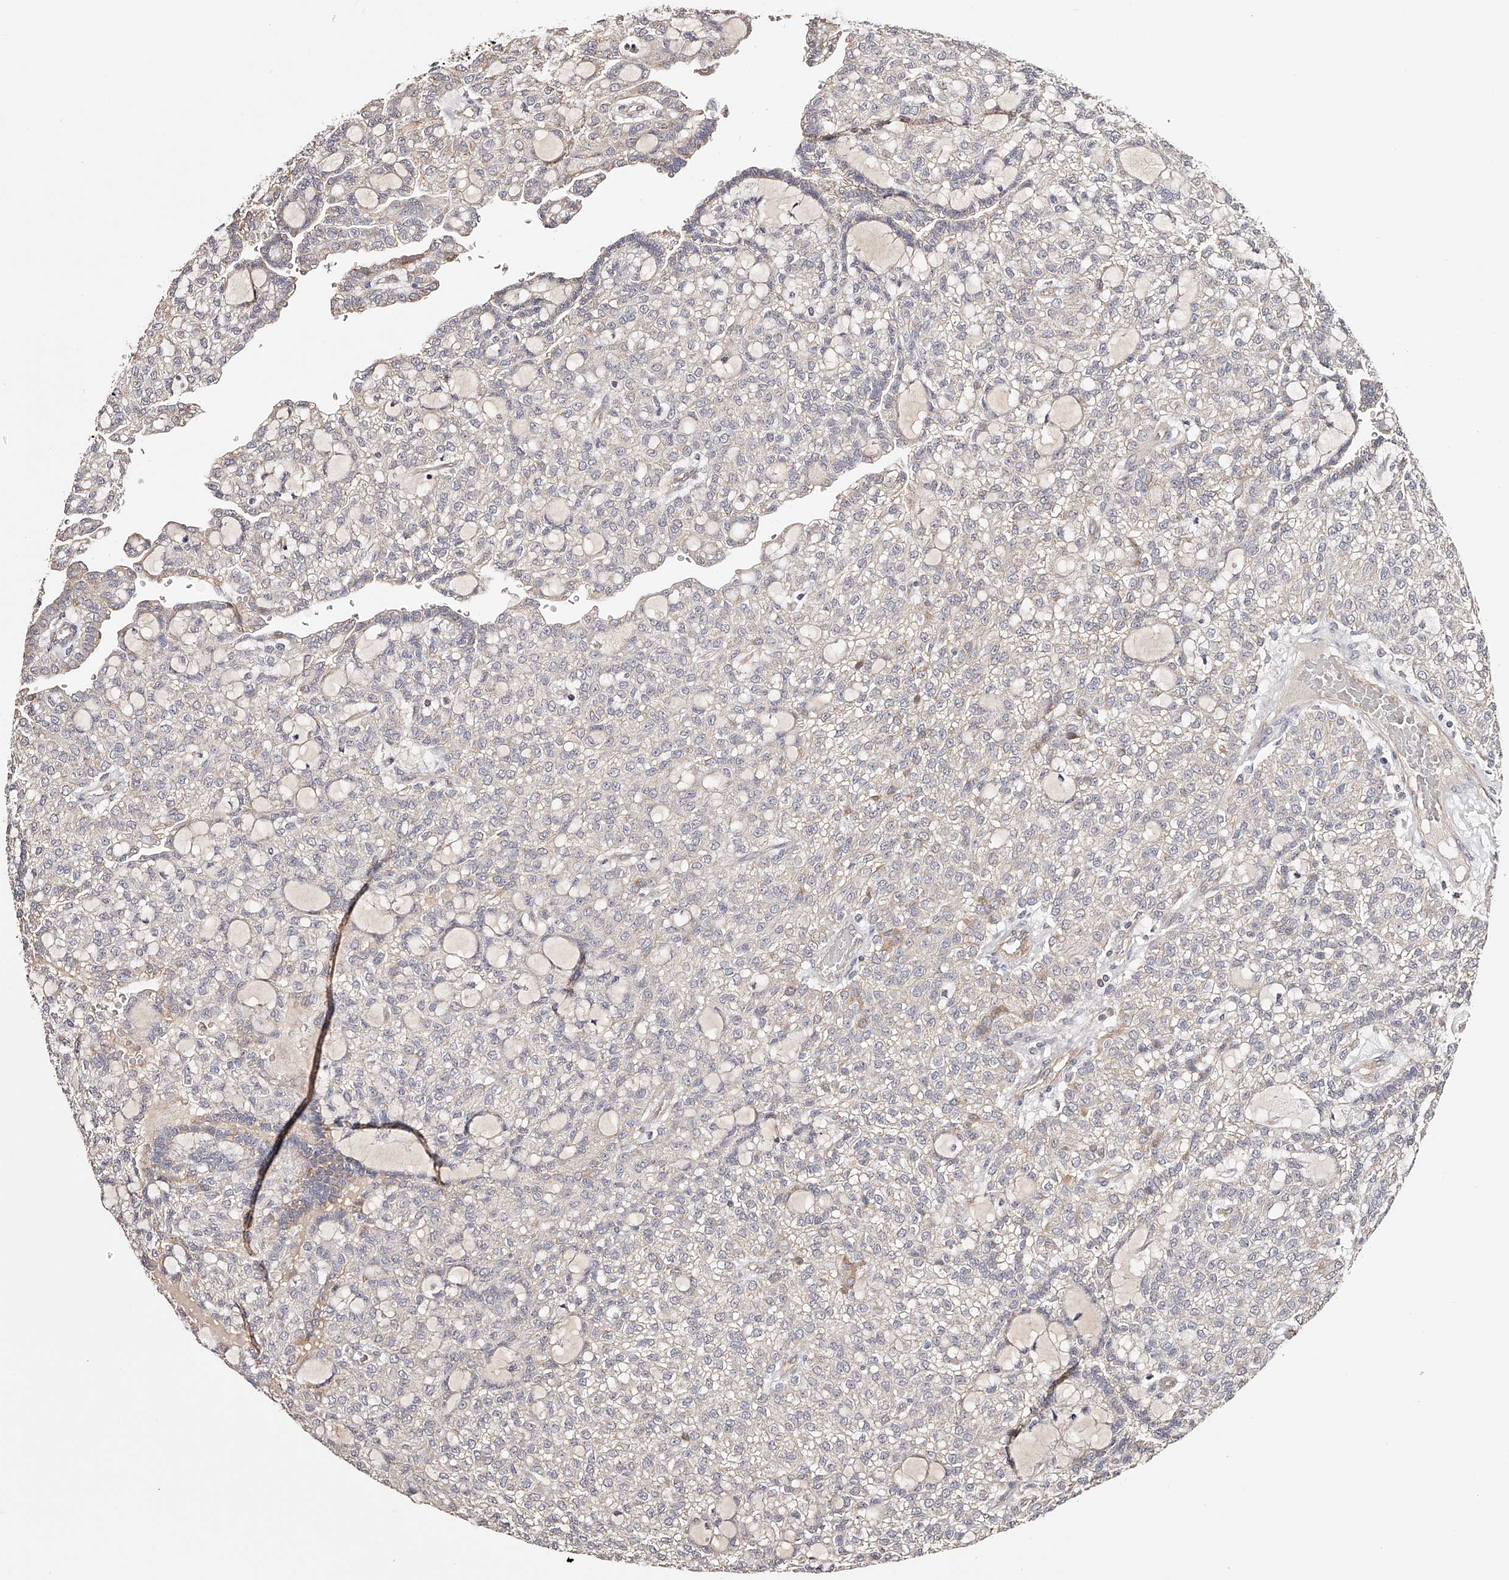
{"staining": {"intensity": "negative", "quantity": "none", "location": "none"}, "tissue": "renal cancer", "cell_type": "Tumor cells", "image_type": "cancer", "snomed": [{"axis": "morphology", "description": "Adenocarcinoma, NOS"}, {"axis": "topography", "description": "Kidney"}], "caption": "DAB immunohistochemical staining of human renal adenocarcinoma reveals no significant positivity in tumor cells. Brightfield microscopy of IHC stained with DAB (3,3'-diaminobenzidine) (brown) and hematoxylin (blue), captured at high magnification.", "gene": "USP21", "patient": {"sex": "male", "age": 63}}